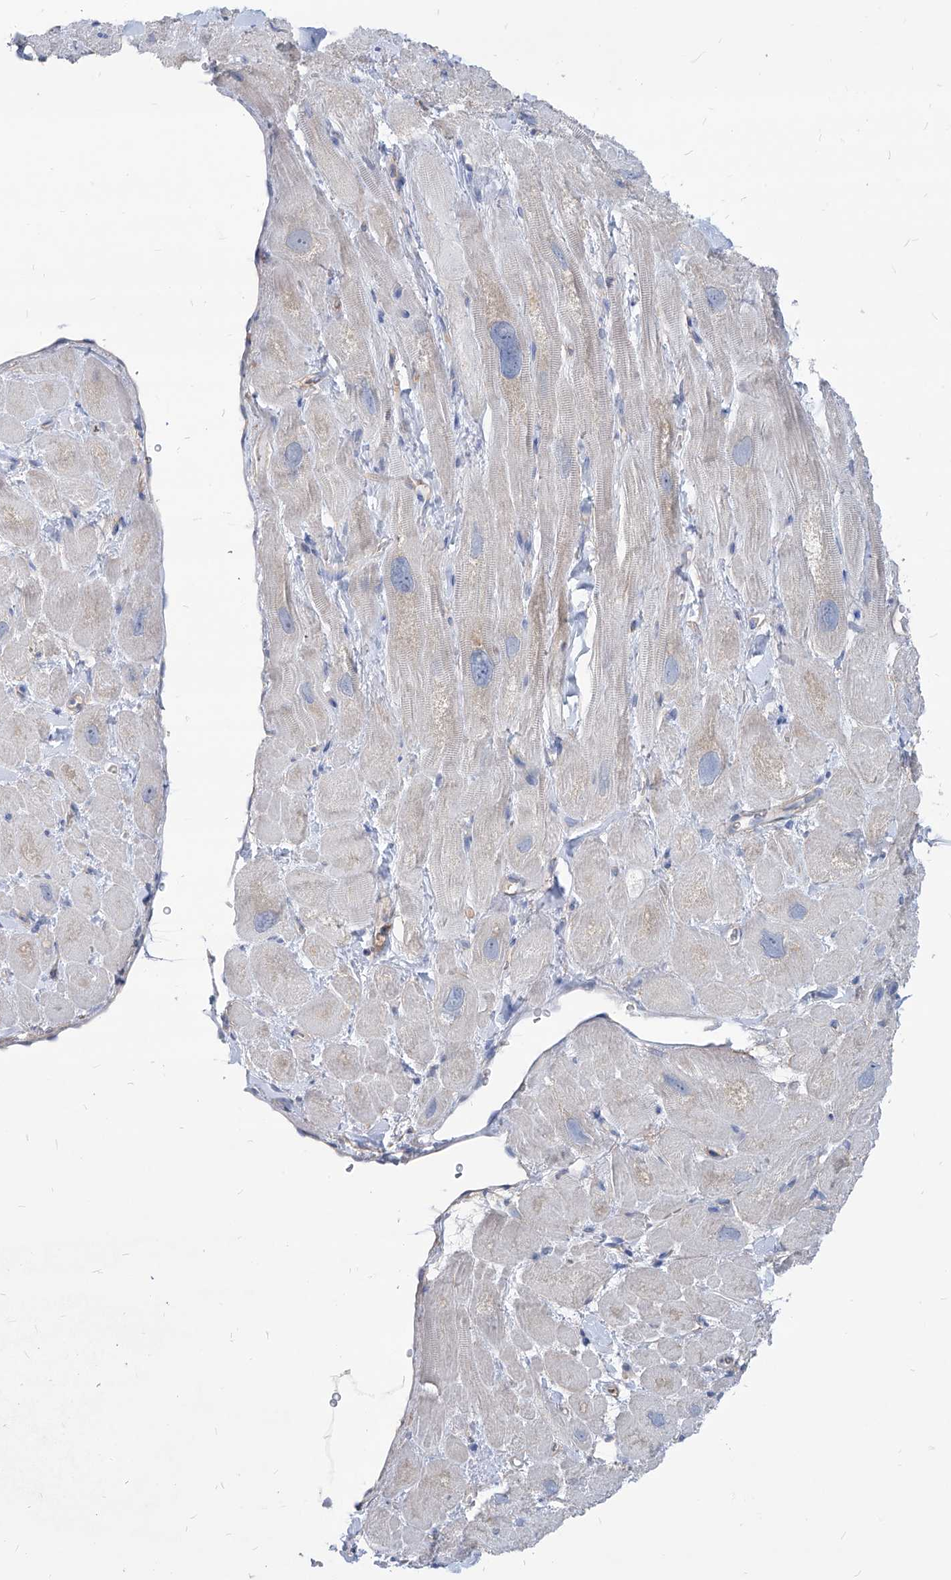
{"staining": {"intensity": "weak", "quantity": "25%-75%", "location": "cytoplasmic/membranous"}, "tissue": "heart muscle", "cell_type": "Cardiomyocytes", "image_type": "normal", "snomed": [{"axis": "morphology", "description": "Normal tissue, NOS"}, {"axis": "topography", "description": "Heart"}], "caption": "Normal heart muscle was stained to show a protein in brown. There is low levels of weak cytoplasmic/membranous staining in approximately 25%-75% of cardiomyocytes.", "gene": "AKAP10", "patient": {"sex": "male", "age": 49}}